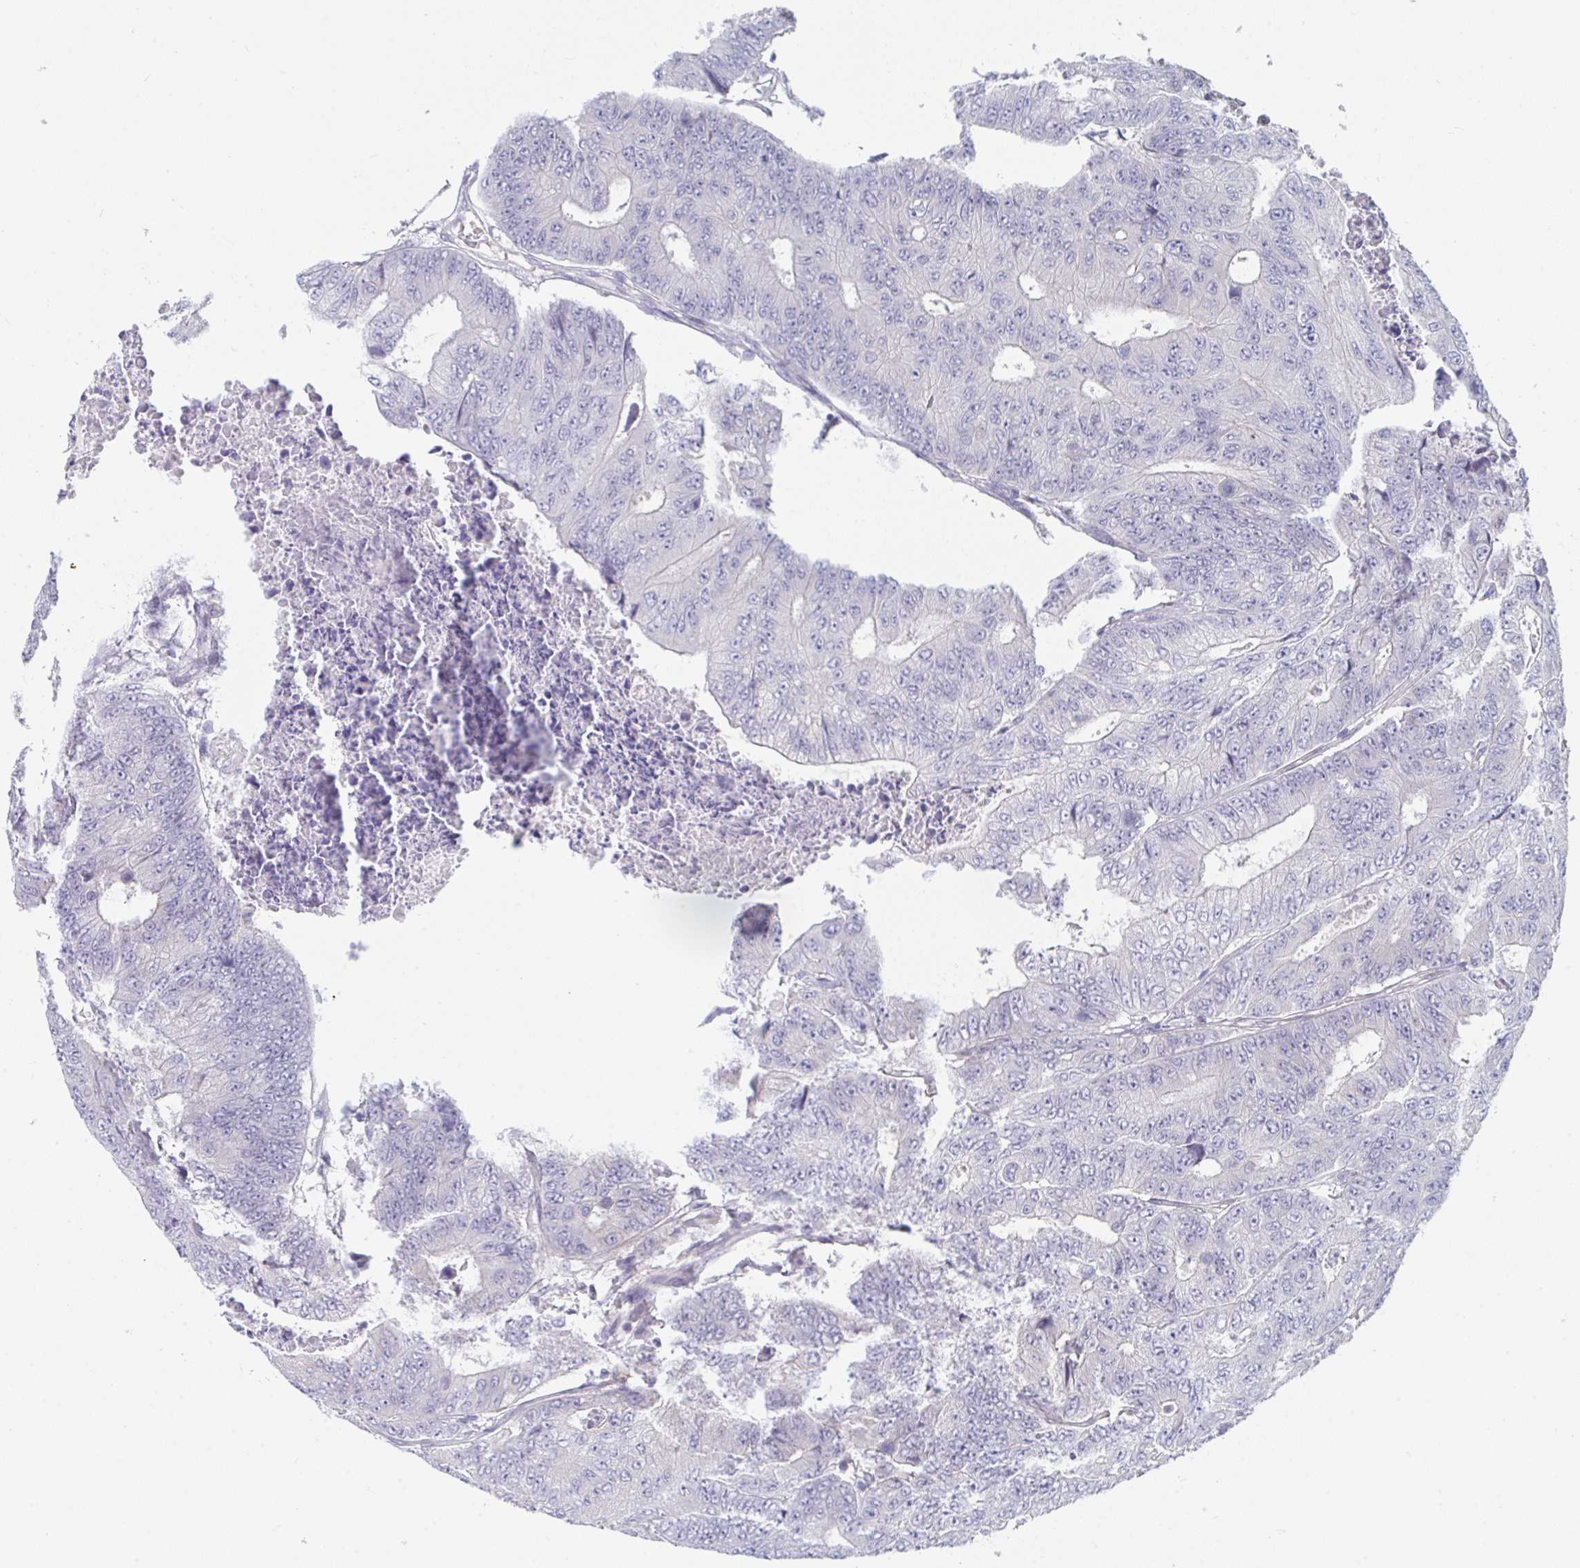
{"staining": {"intensity": "negative", "quantity": "none", "location": "none"}, "tissue": "colorectal cancer", "cell_type": "Tumor cells", "image_type": "cancer", "snomed": [{"axis": "morphology", "description": "Adenocarcinoma, NOS"}, {"axis": "topography", "description": "Colon"}], "caption": "The image shows no significant expression in tumor cells of colorectal cancer (adenocarcinoma).", "gene": "PTPRD", "patient": {"sex": "female", "age": 48}}